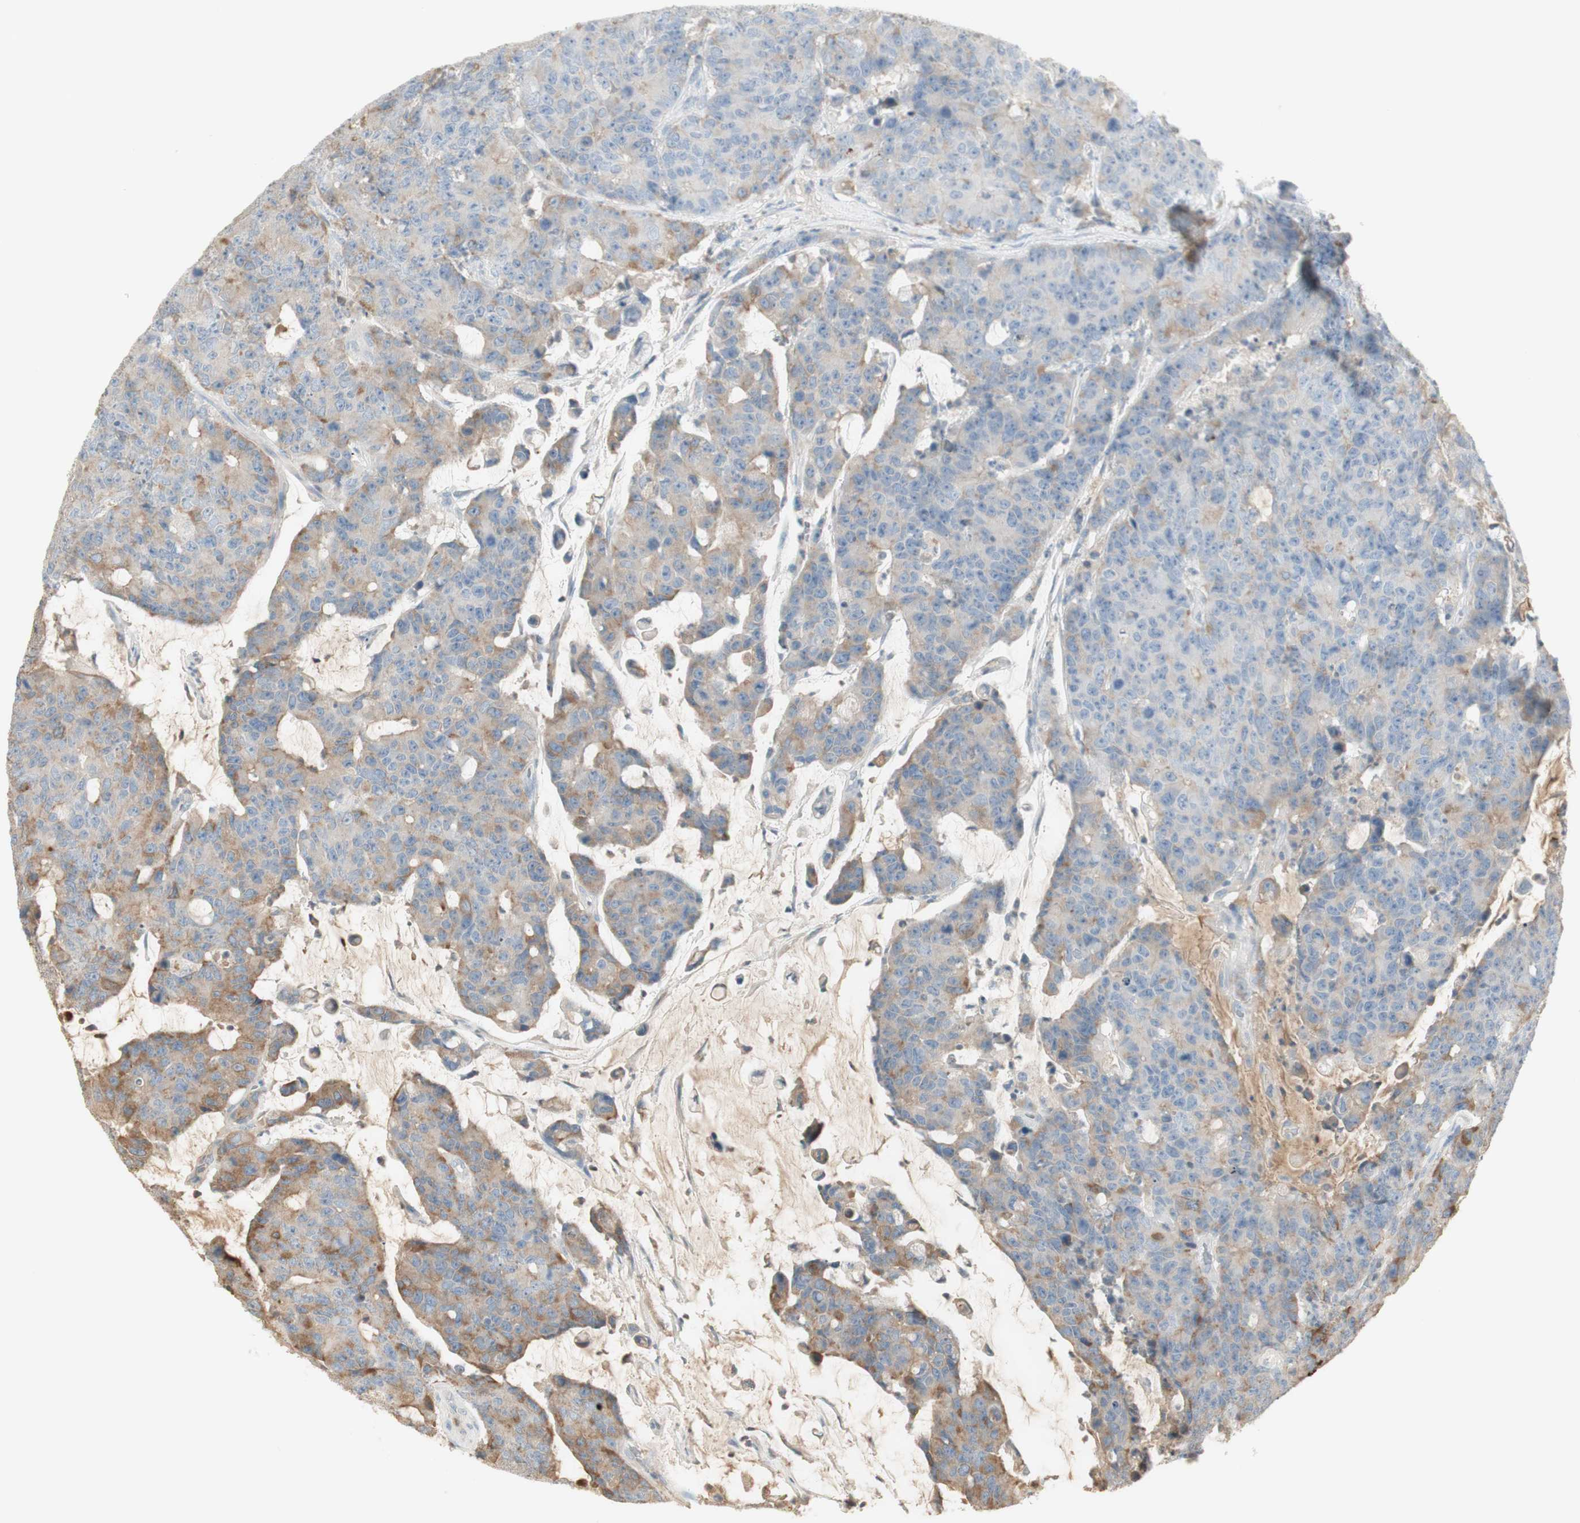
{"staining": {"intensity": "weak", "quantity": ">75%", "location": "cytoplasmic/membranous"}, "tissue": "colorectal cancer", "cell_type": "Tumor cells", "image_type": "cancer", "snomed": [{"axis": "morphology", "description": "Adenocarcinoma, NOS"}, {"axis": "topography", "description": "Colon"}], "caption": "Weak cytoplasmic/membranous positivity is identified in about >75% of tumor cells in colorectal cancer (adenocarcinoma).", "gene": "IFNG", "patient": {"sex": "female", "age": 86}}